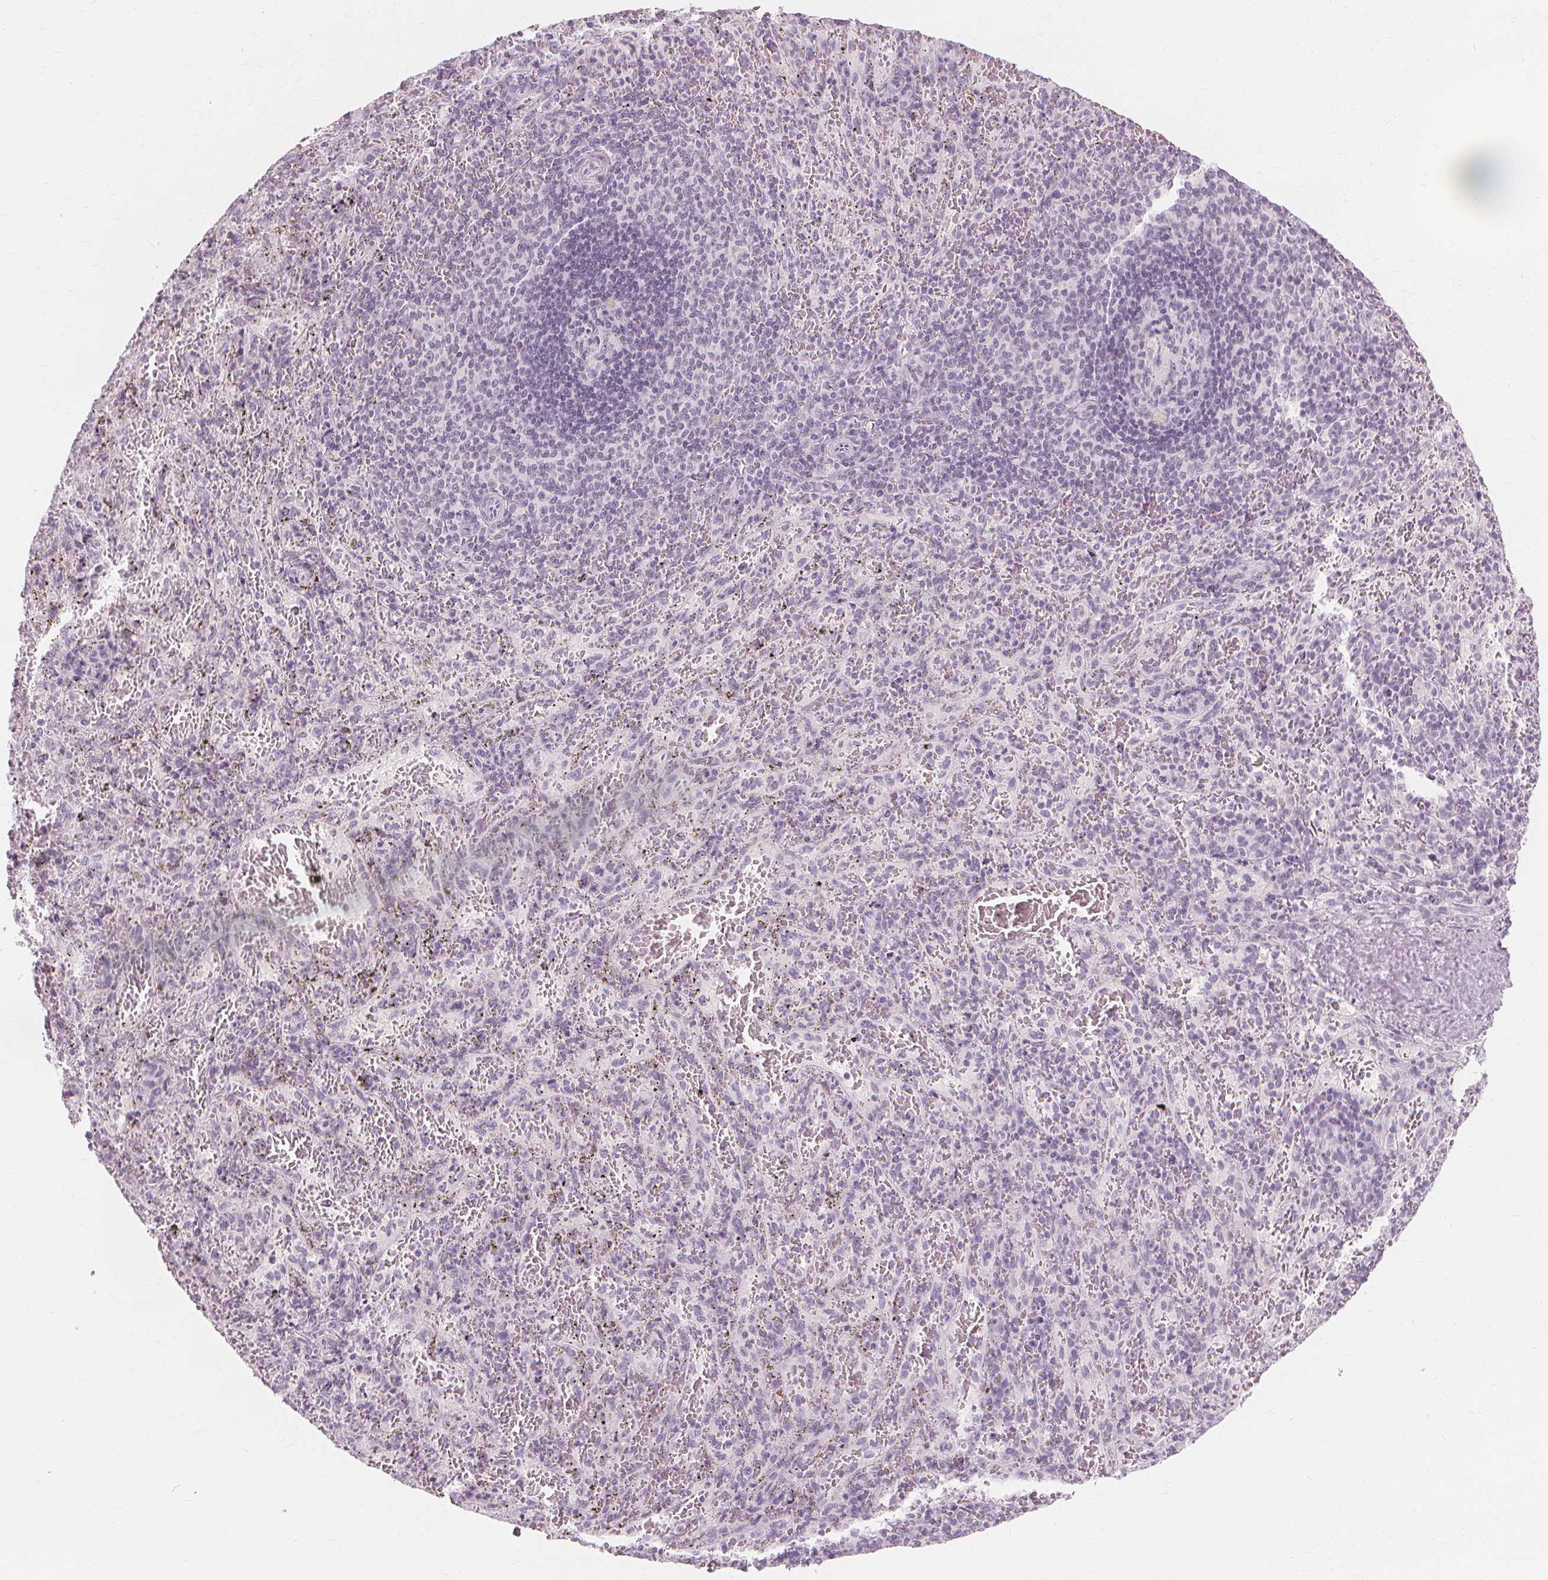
{"staining": {"intensity": "negative", "quantity": "none", "location": "none"}, "tissue": "spleen", "cell_type": "Cells in red pulp", "image_type": "normal", "snomed": [{"axis": "morphology", "description": "Normal tissue, NOS"}, {"axis": "topography", "description": "Spleen"}], "caption": "Immunohistochemistry of normal spleen exhibits no expression in cells in red pulp. (DAB (3,3'-diaminobenzidine) immunohistochemistry (IHC) with hematoxylin counter stain).", "gene": "MUC12", "patient": {"sex": "male", "age": 57}}